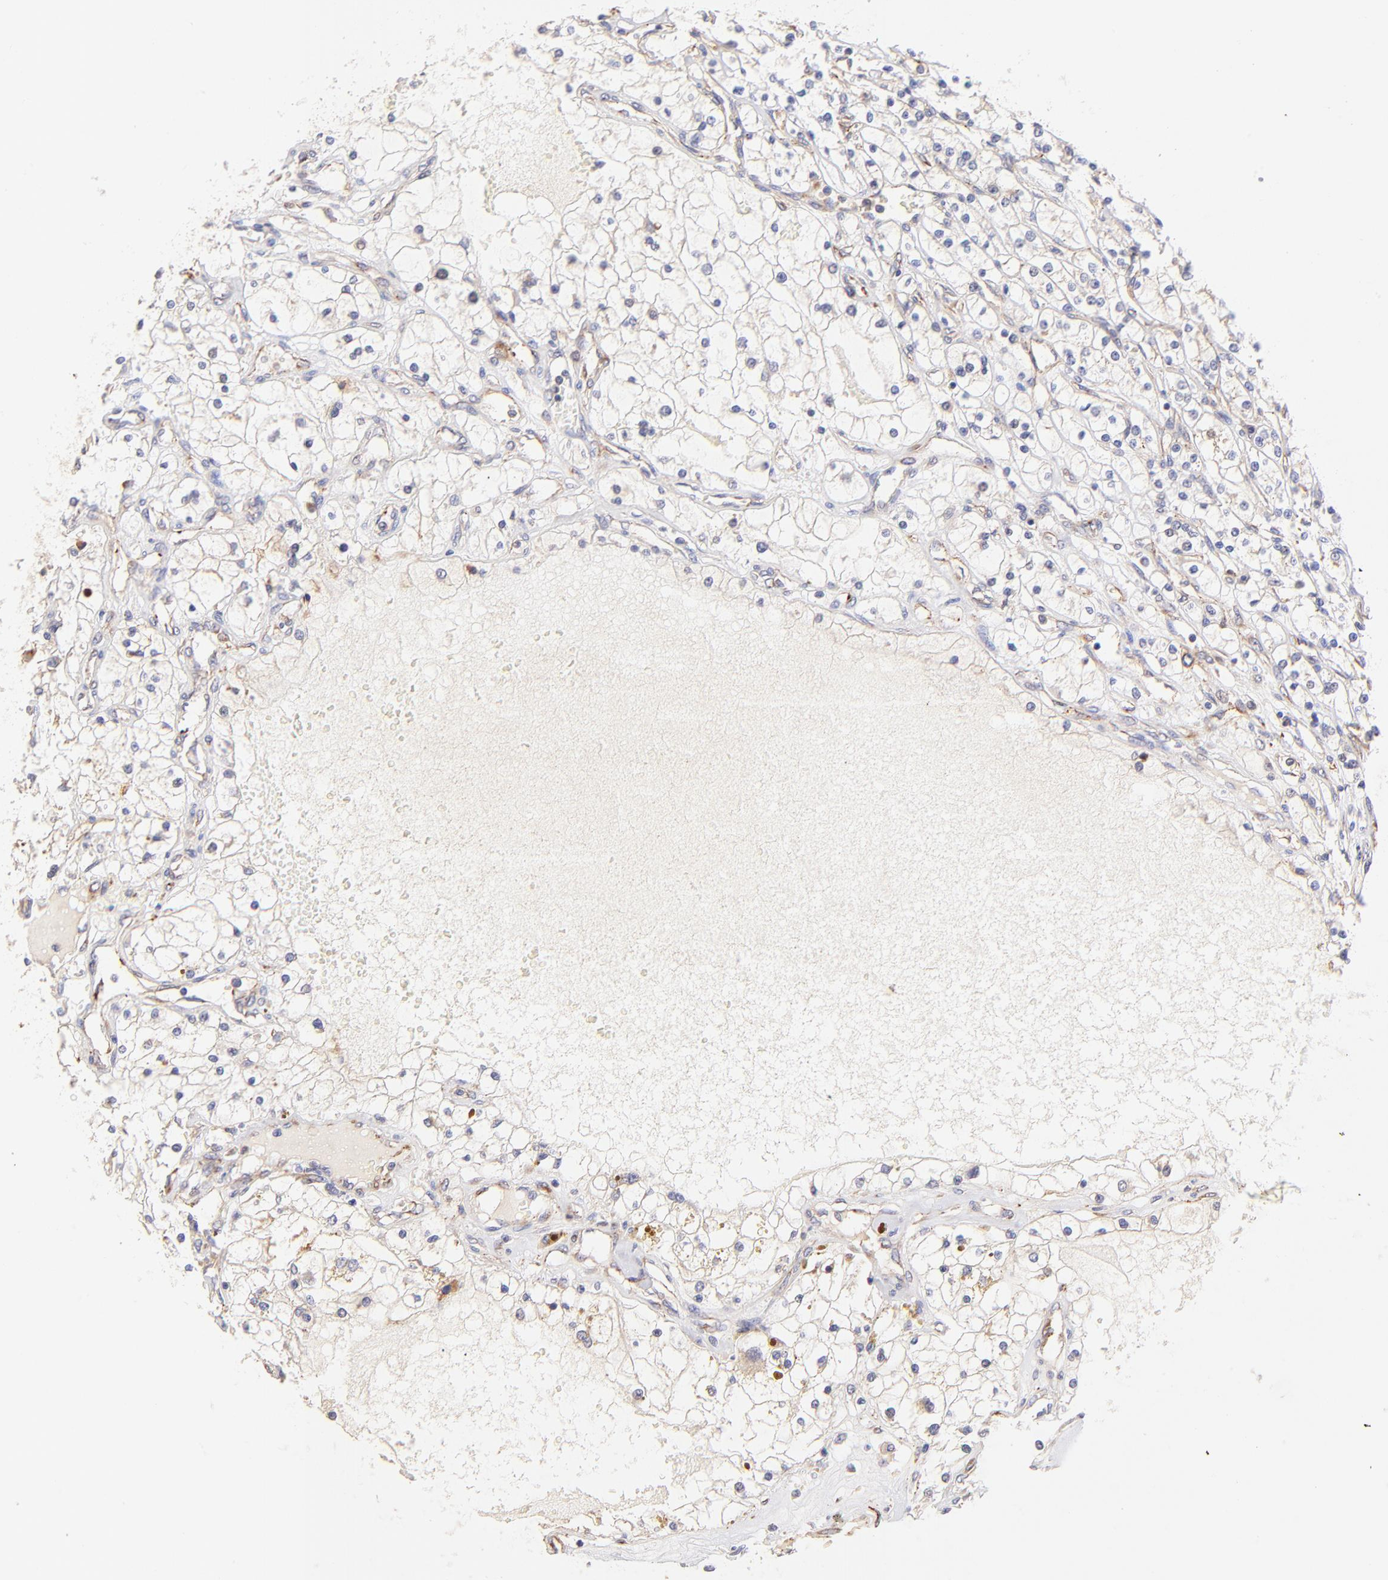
{"staining": {"intensity": "negative", "quantity": "none", "location": "none"}, "tissue": "renal cancer", "cell_type": "Tumor cells", "image_type": "cancer", "snomed": [{"axis": "morphology", "description": "Adenocarcinoma, NOS"}, {"axis": "topography", "description": "Kidney"}], "caption": "Immunohistochemistry micrograph of human adenocarcinoma (renal) stained for a protein (brown), which shows no staining in tumor cells. (DAB (3,3'-diaminobenzidine) IHC, high magnification).", "gene": "SPARC", "patient": {"sex": "male", "age": 61}}